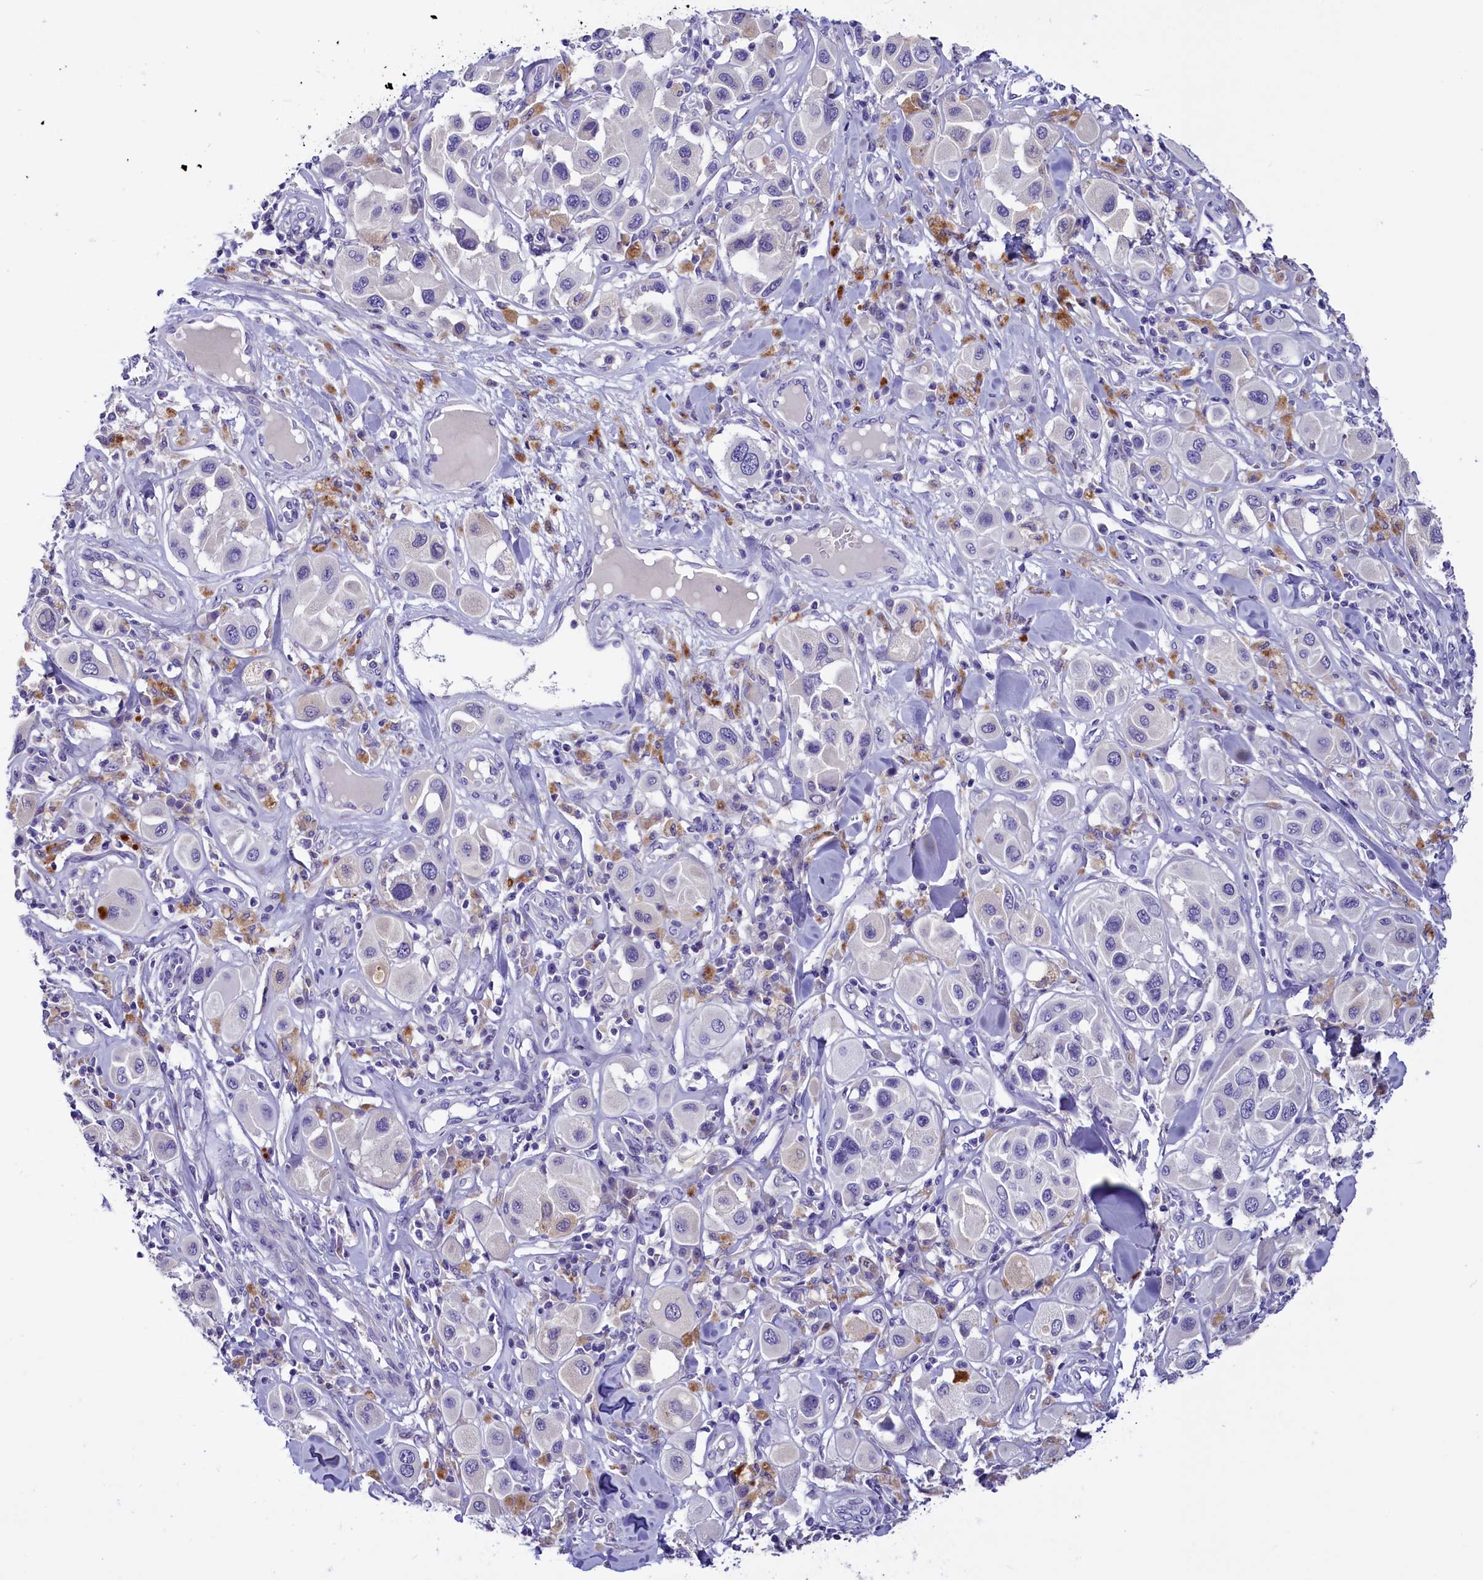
{"staining": {"intensity": "negative", "quantity": "none", "location": "none"}, "tissue": "melanoma", "cell_type": "Tumor cells", "image_type": "cancer", "snomed": [{"axis": "morphology", "description": "Malignant melanoma, Metastatic site"}, {"axis": "topography", "description": "Skin"}], "caption": "DAB immunohistochemical staining of human melanoma displays no significant expression in tumor cells.", "gene": "RTTN", "patient": {"sex": "male", "age": 41}}